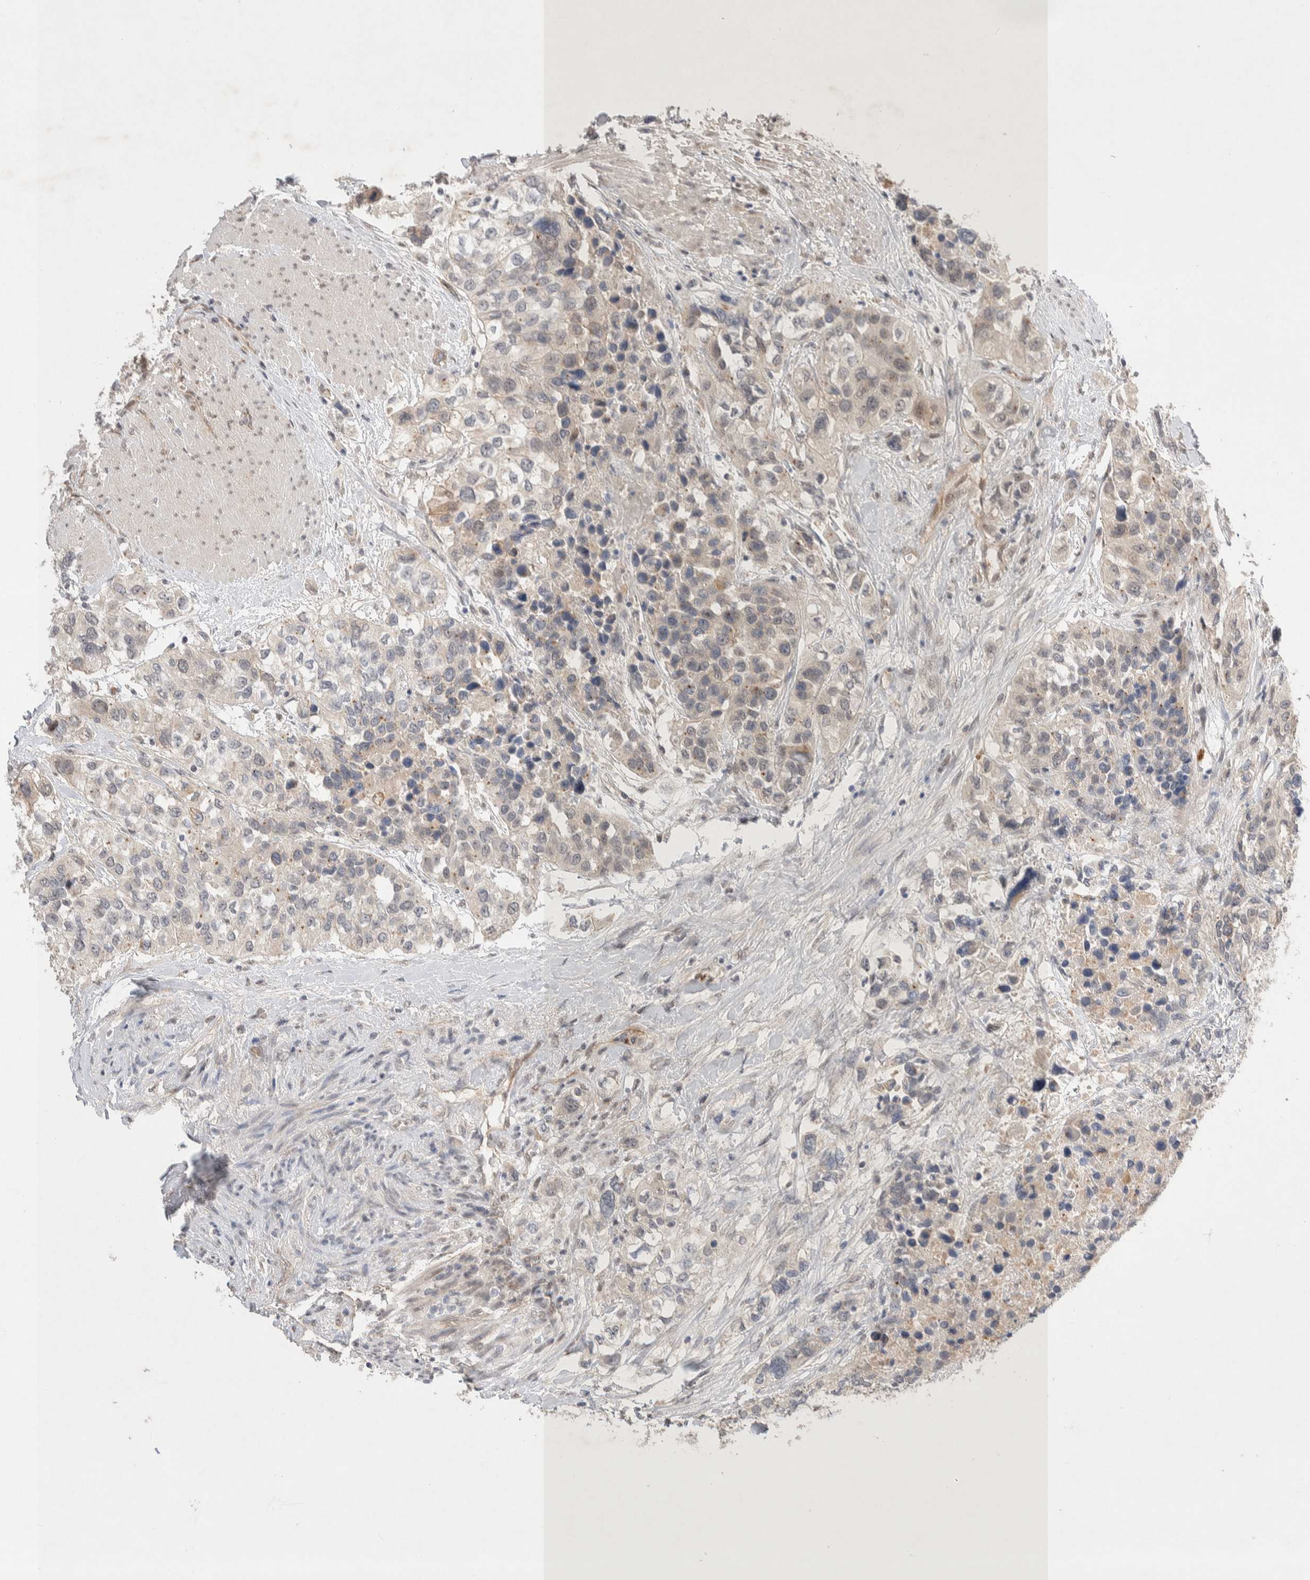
{"staining": {"intensity": "weak", "quantity": "<25%", "location": "cytoplasmic/membranous"}, "tissue": "urothelial cancer", "cell_type": "Tumor cells", "image_type": "cancer", "snomed": [{"axis": "morphology", "description": "Urothelial carcinoma, High grade"}, {"axis": "topography", "description": "Urinary bladder"}], "caption": "High power microscopy photomicrograph of an IHC micrograph of urothelial carcinoma (high-grade), revealing no significant staining in tumor cells.", "gene": "ZNF704", "patient": {"sex": "female", "age": 80}}